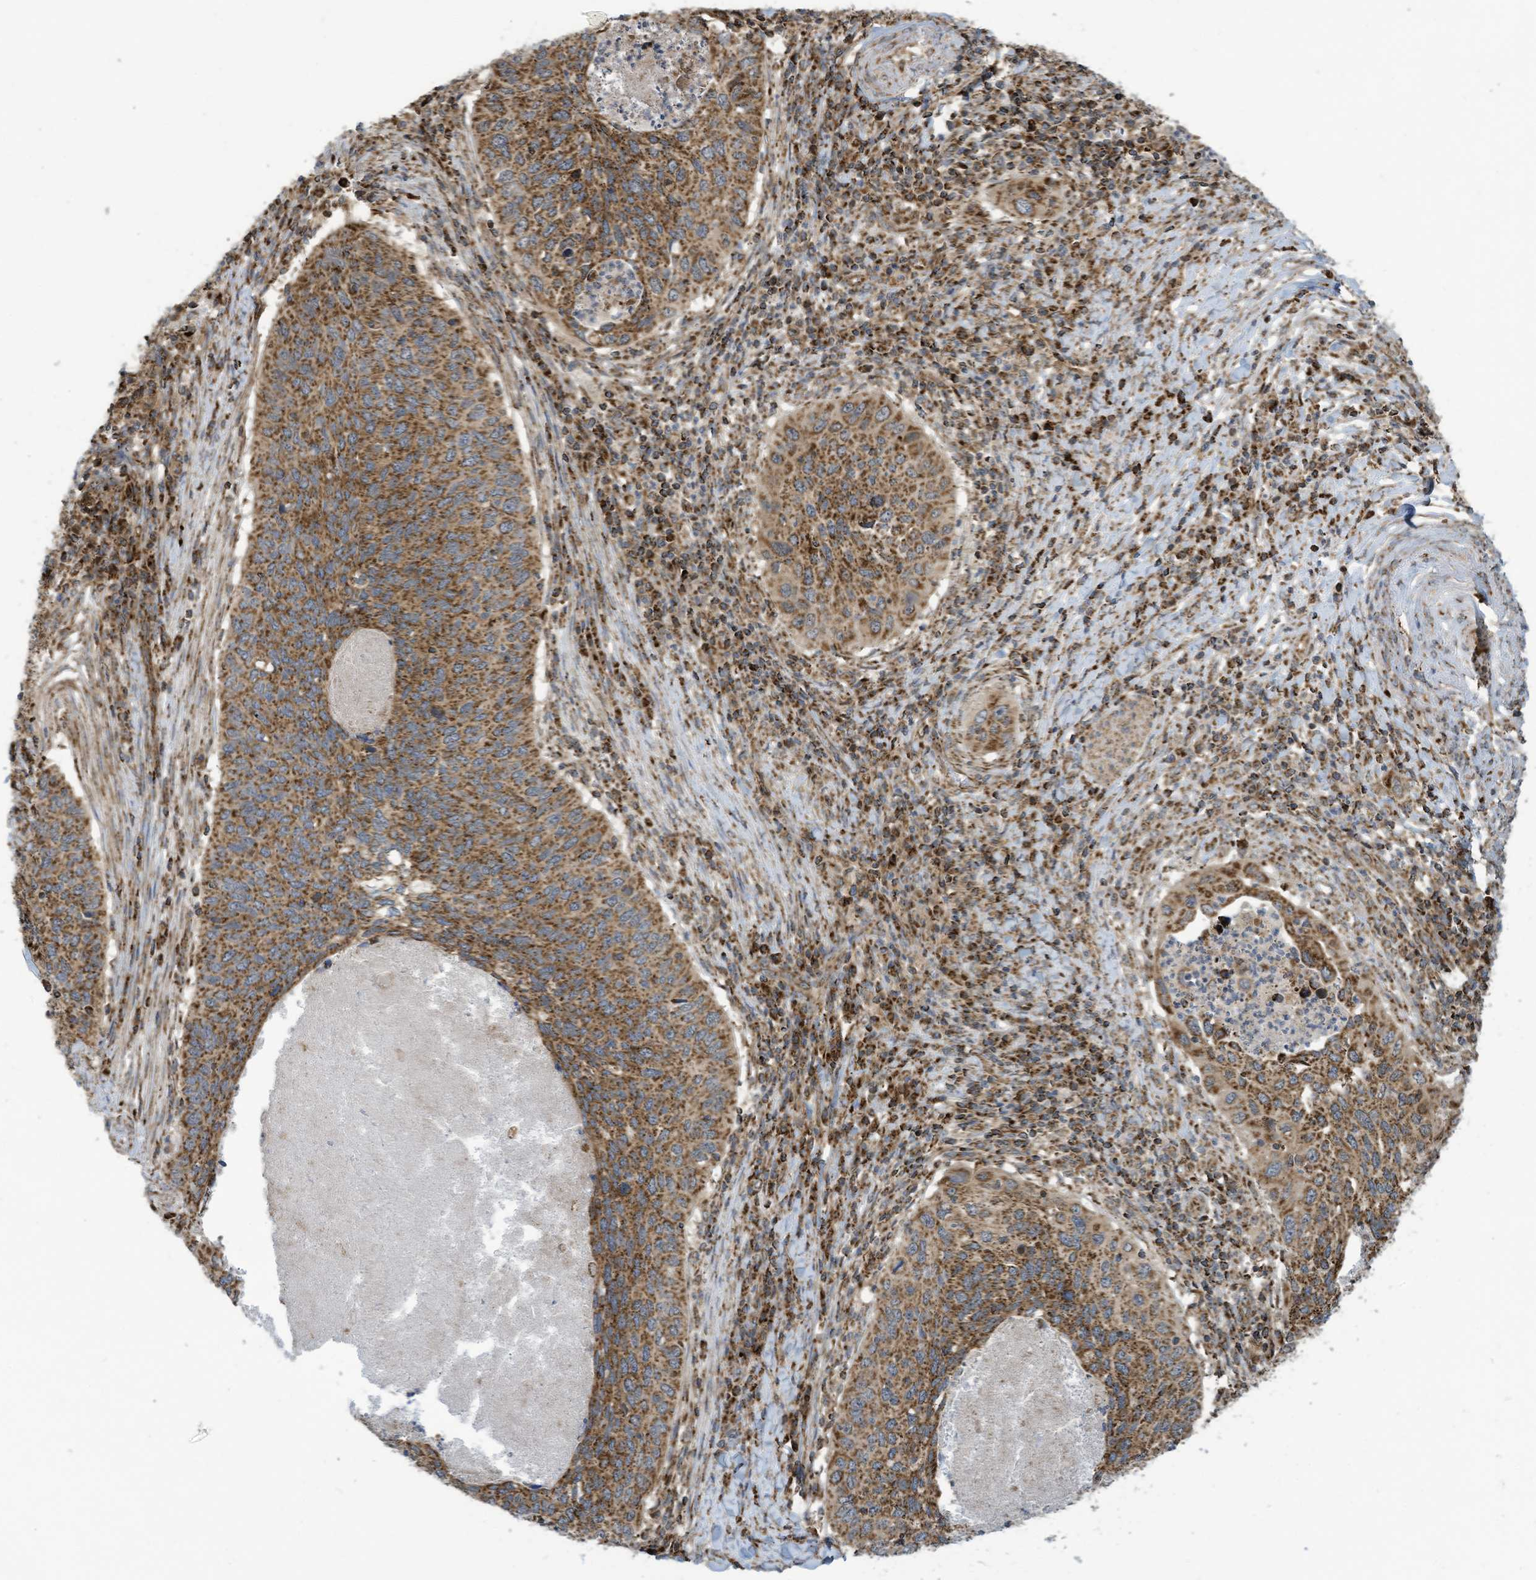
{"staining": {"intensity": "moderate", "quantity": ">75%", "location": "cytoplasmic/membranous"}, "tissue": "cervical cancer", "cell_type": "Tumor cells", "image_type": "cancer", "snomed": [{"axis": "morphology", "description": "Squamous cell carcinoma, NOS"}, {"axis": "topography", "description": "Cervix"}], "caption": "This is an image of immunohistochemistry (IHC) staining of cervical squamous cell carcinoma, which shows moderate expression in the cytoplasmic/membranous of tumor cells.", "gene": "COX10", "patient": {"sex": "female", "age": 38}}